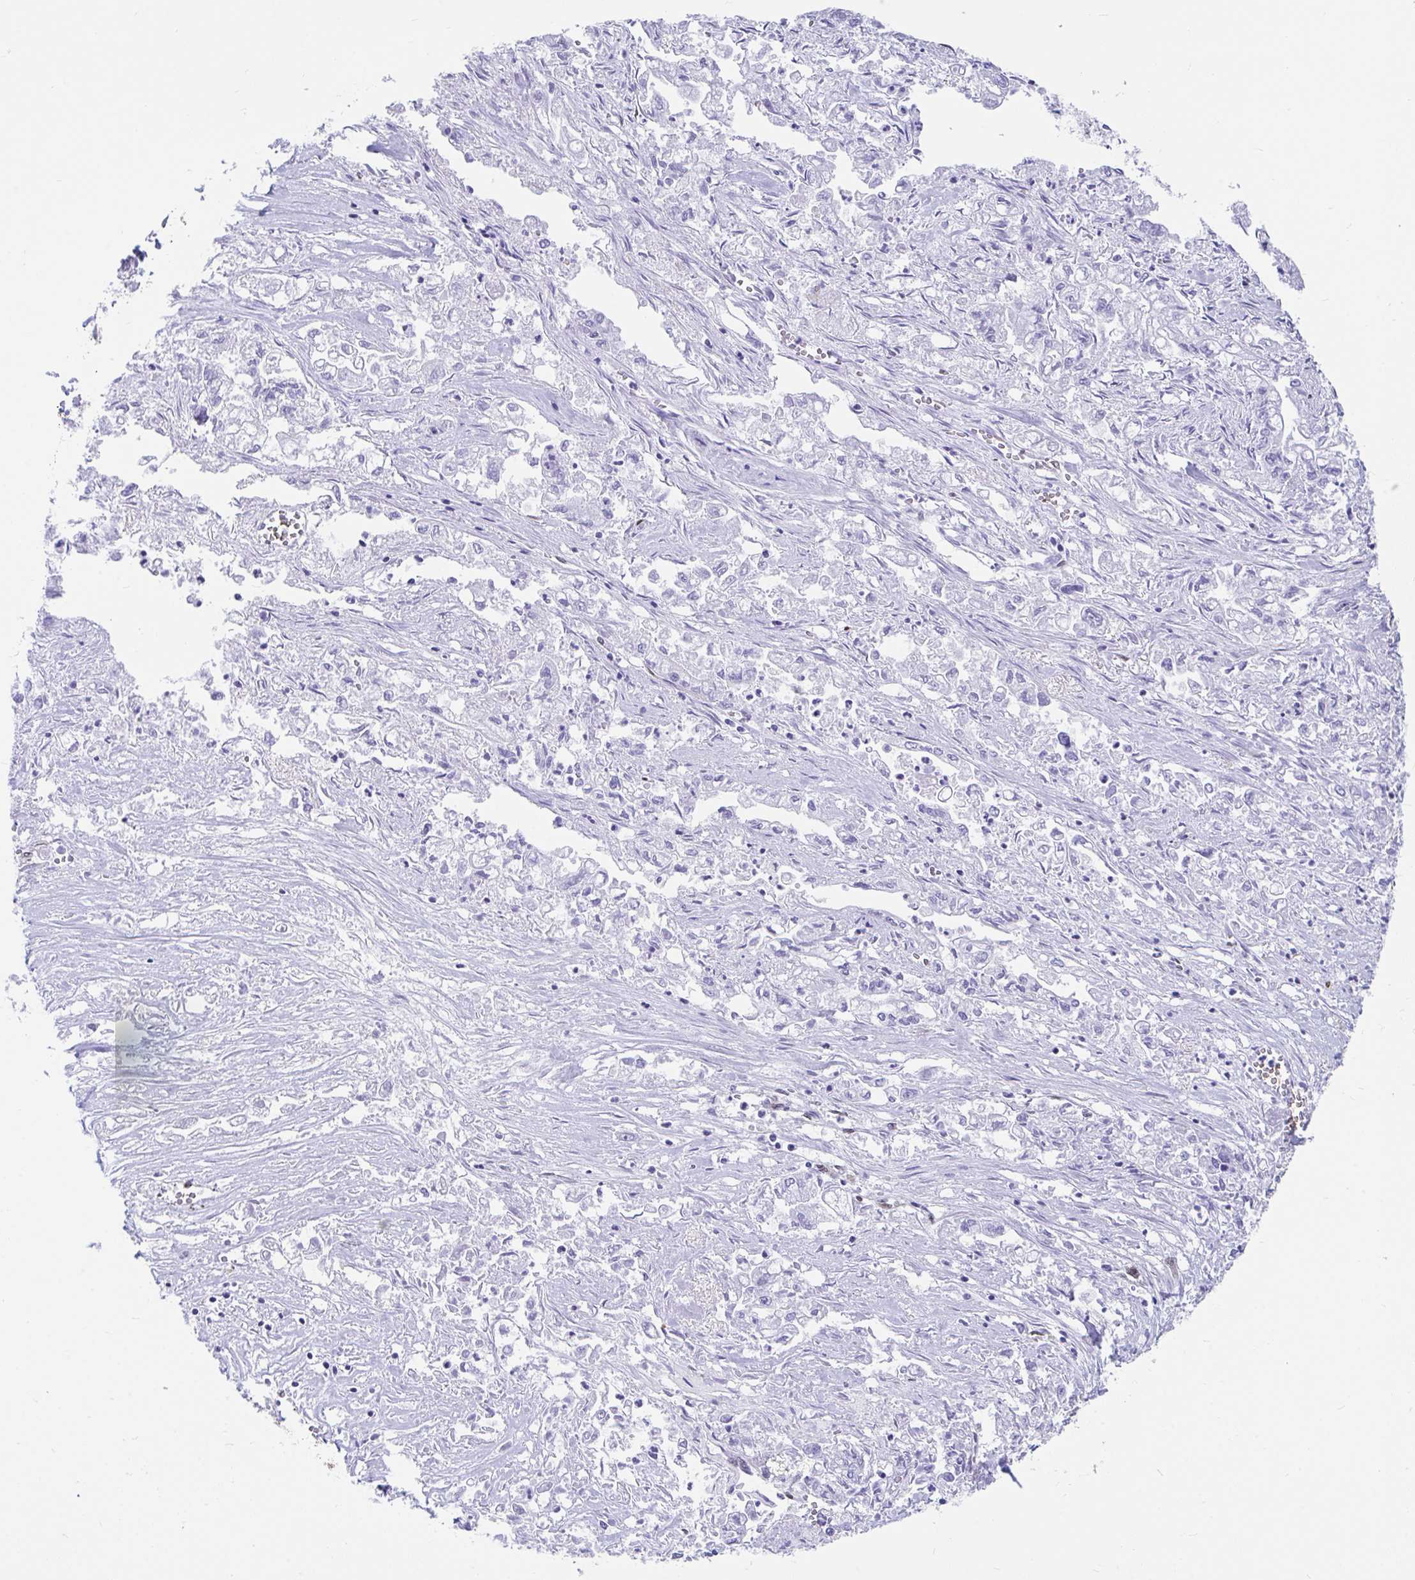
{"staining": {"intensity": "negative", "quantity": "none", "location": "none"}, "tissue": "pancreatic cancer", "cell_type": "Tumor cells", "image_type": "cancer", "snomed": [{"axis": "morphology", "description": "Adenocarcinoma, NOS"}, {"axis": "topography", "description": "Pancreas"}], "caption": "Immunohistochemistry image of neoplastic tissue: human pancreatic cancer (adenocarcinoma) stained with DAB (3,3'-diaminobenzidine) exhibits no significant protein staining in tumor cells.", "gene": "RBPMS", "patient": {"sex": "male", "age": 72}}